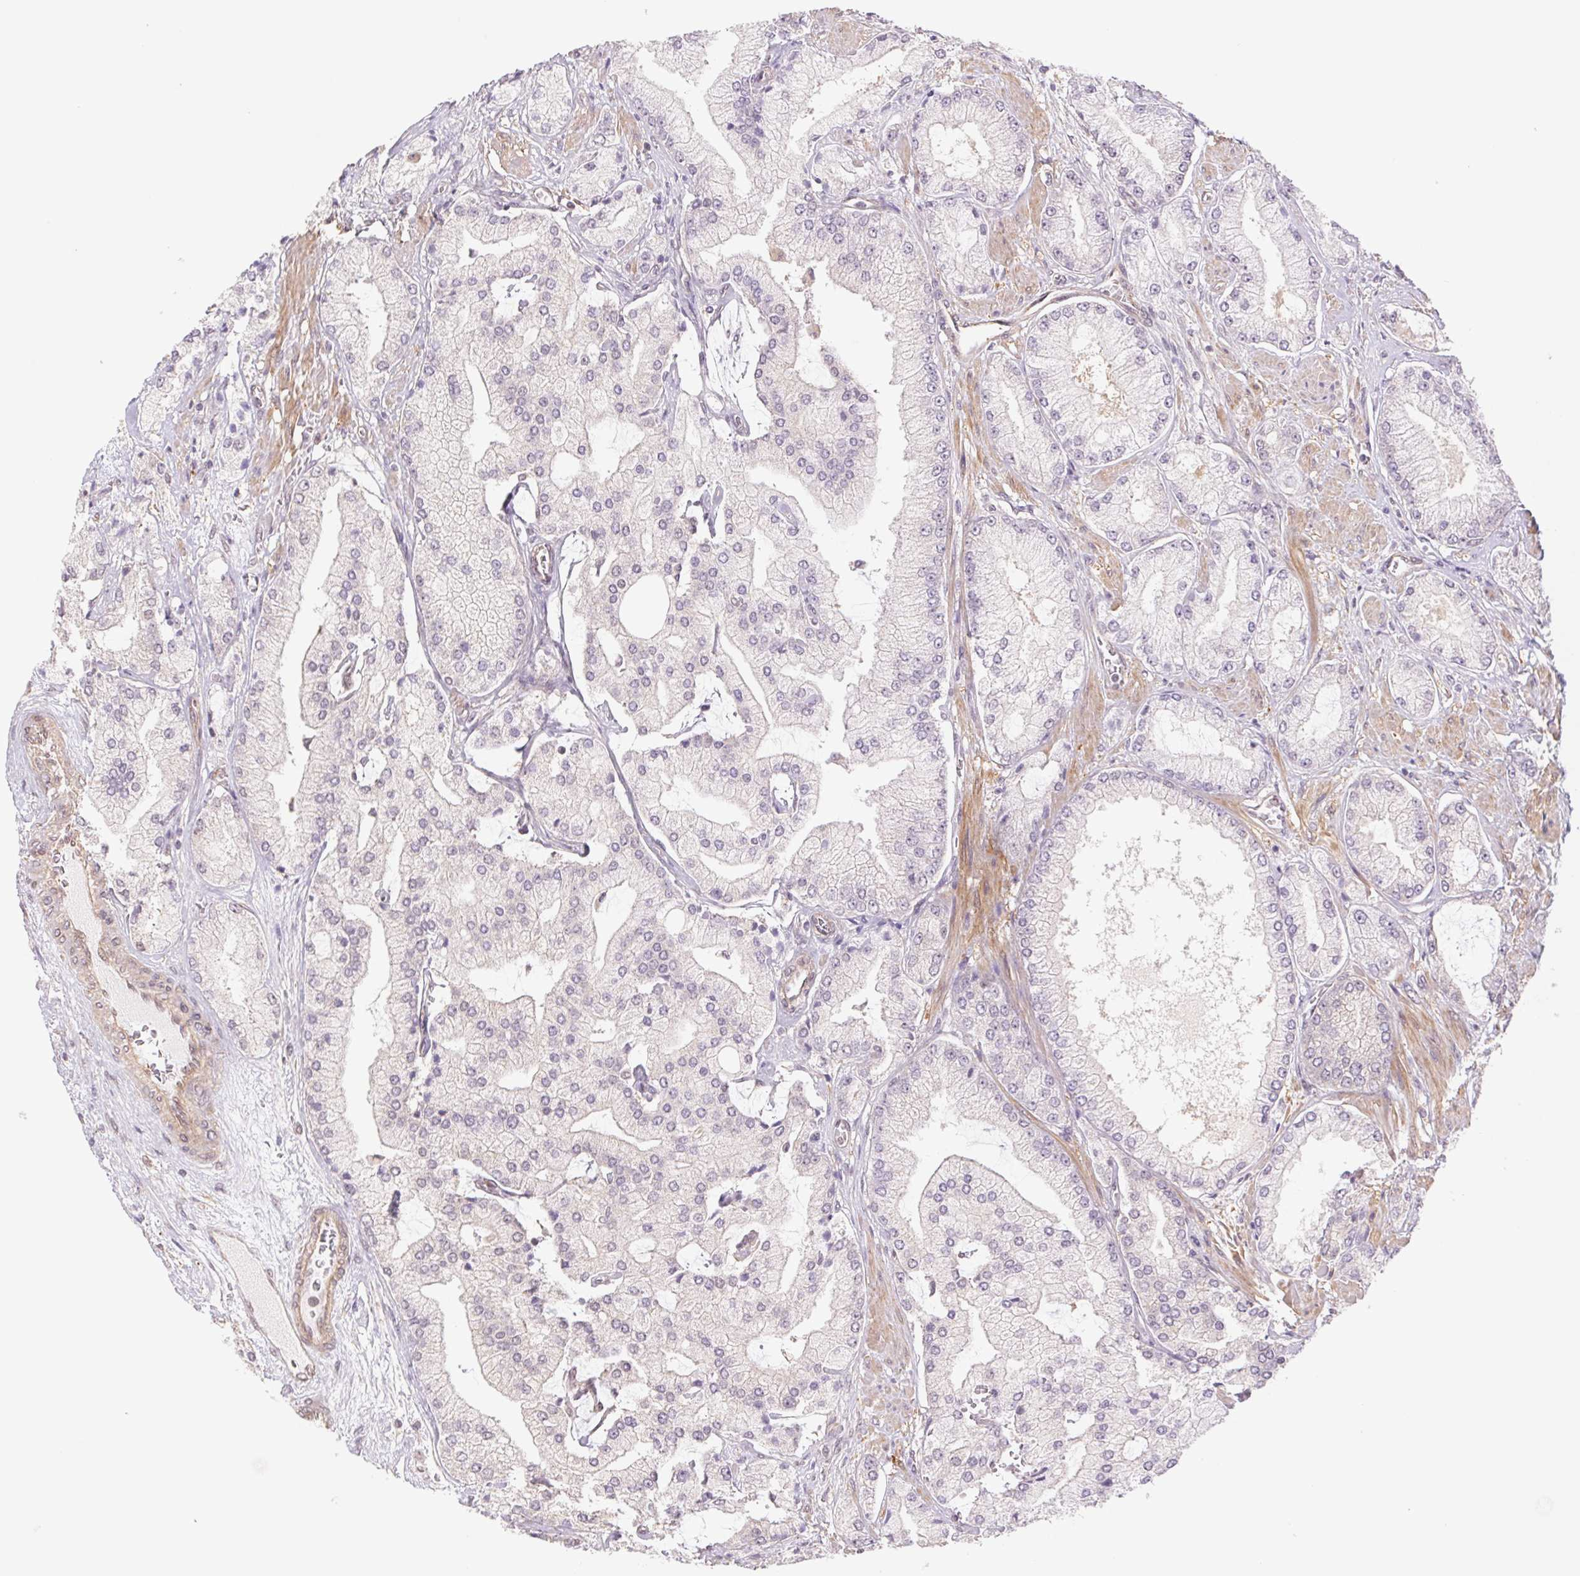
{"staining": {"intensity": "negative", "quantity": "none", "location": "none"}, "tissue": "prostate cancer", "cell_type": "Tumor cells", "image_type": "cancer", "snomed": [{"axis": "morphology", "description": "Adenocarcinoma, High grade"}, {"axis": "topography", "description": "Prostate"}], "caption": "High power microscopy image of an IHC photomicrograph of prostate adenocarcinoma (high-grade), revealing no significant positivity in tumor cells. (DAB (3,3'-diaminobenzidine) immunohistochemistry, high magnification).", "gene": "CWC25", "patient": {"sex": "male", "age": 68}}